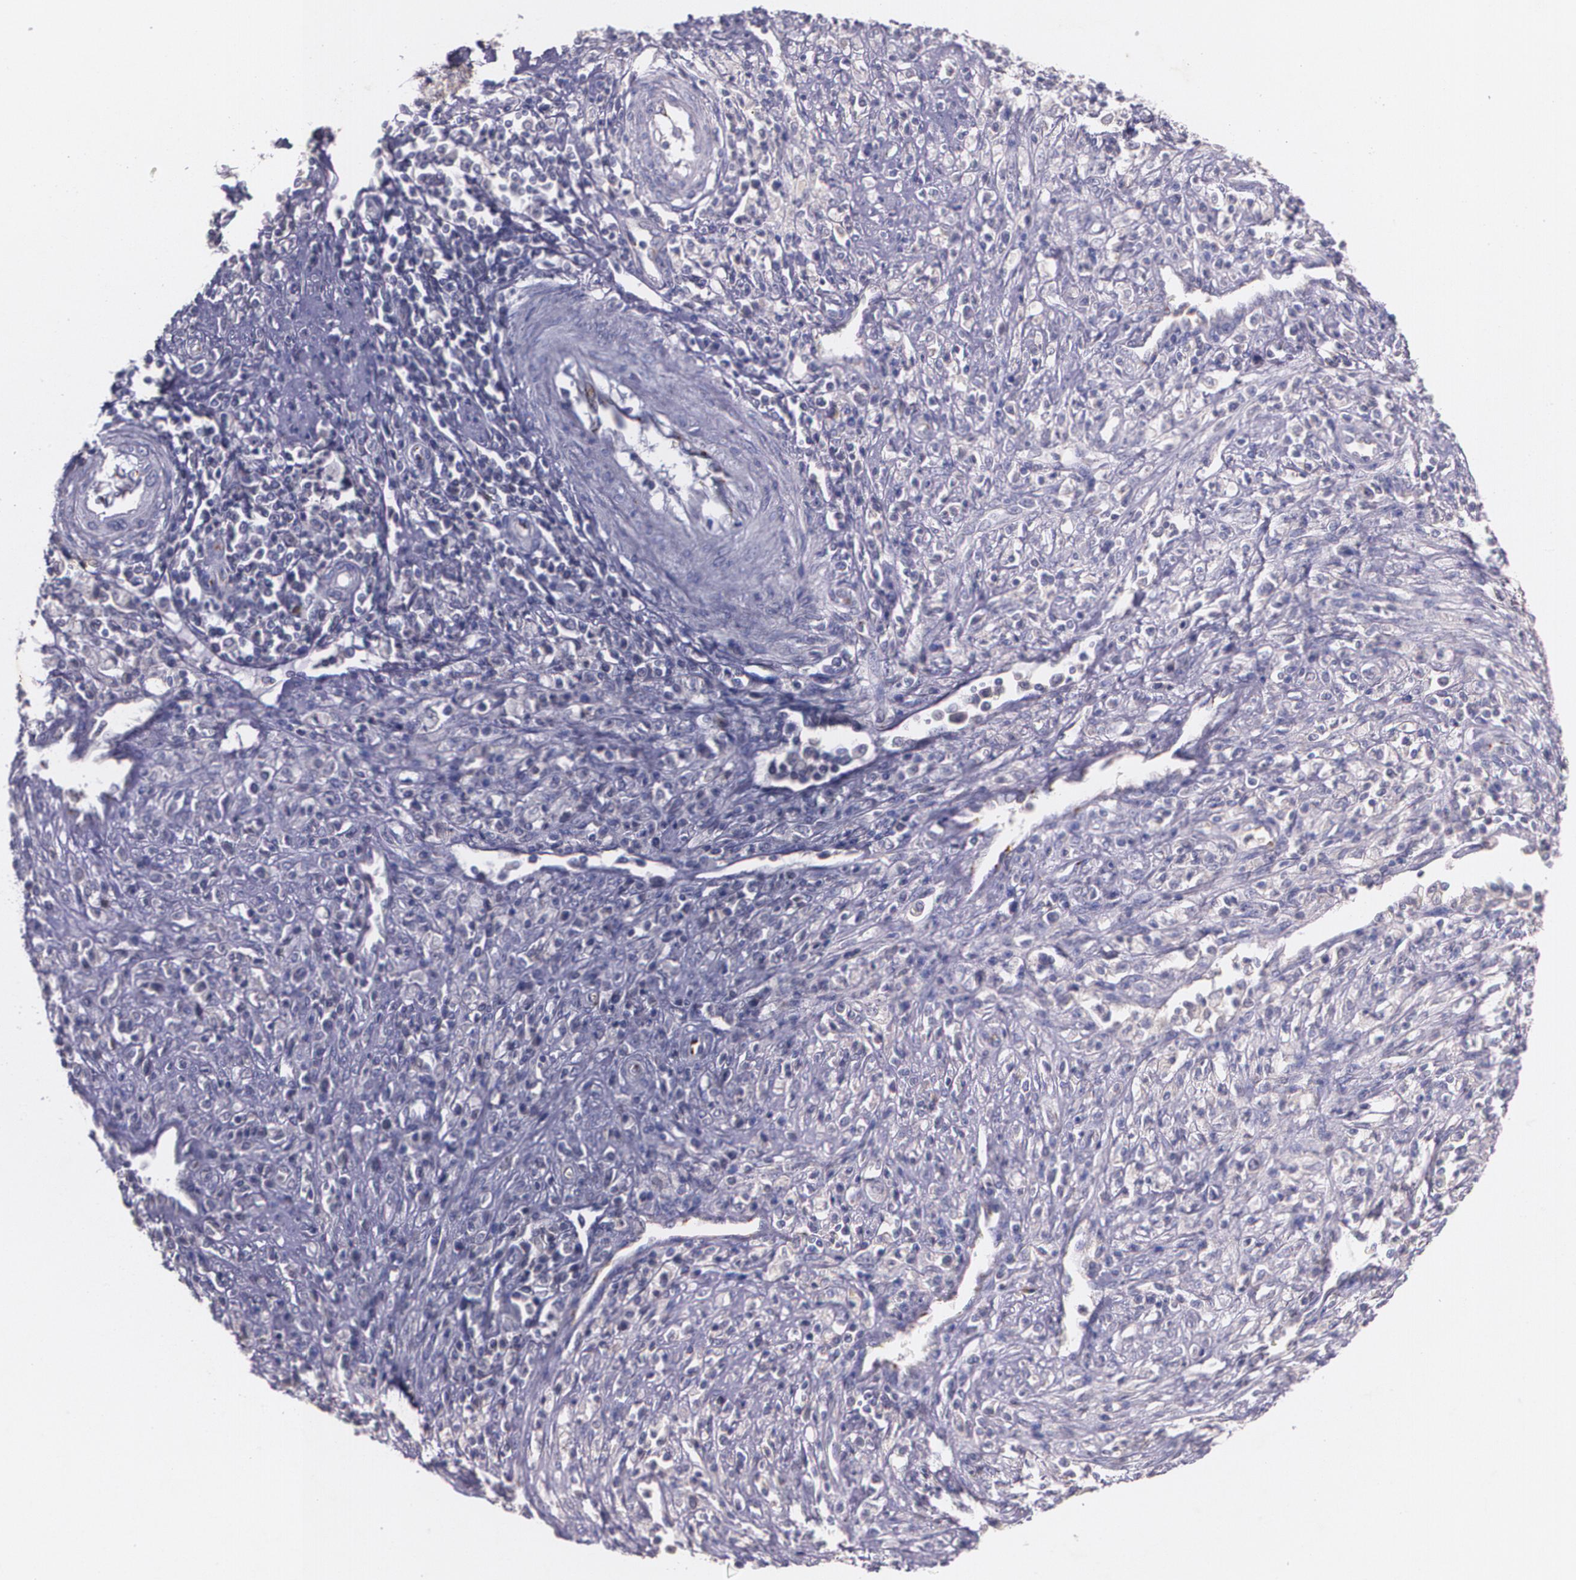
{"staining": {"intensity": "negative", "quantity": "none", "location": "none"}, "tissue": "cervical cancer", "cell_type": "Tumor cells", "image_type": "cancer", "snomed": [{"axis": "morphology", "description": "Adenocarcinoma, NOS"}, {"axis": "topography", "description": "Cervix"}], "caption": "Immunohistochemistry (IHC) of human adenocarcinoma (cervical) exhibits no staining in tumor cells.", "gene": "TM4SF1", "patient": {"sex": "female", "age": 36}}